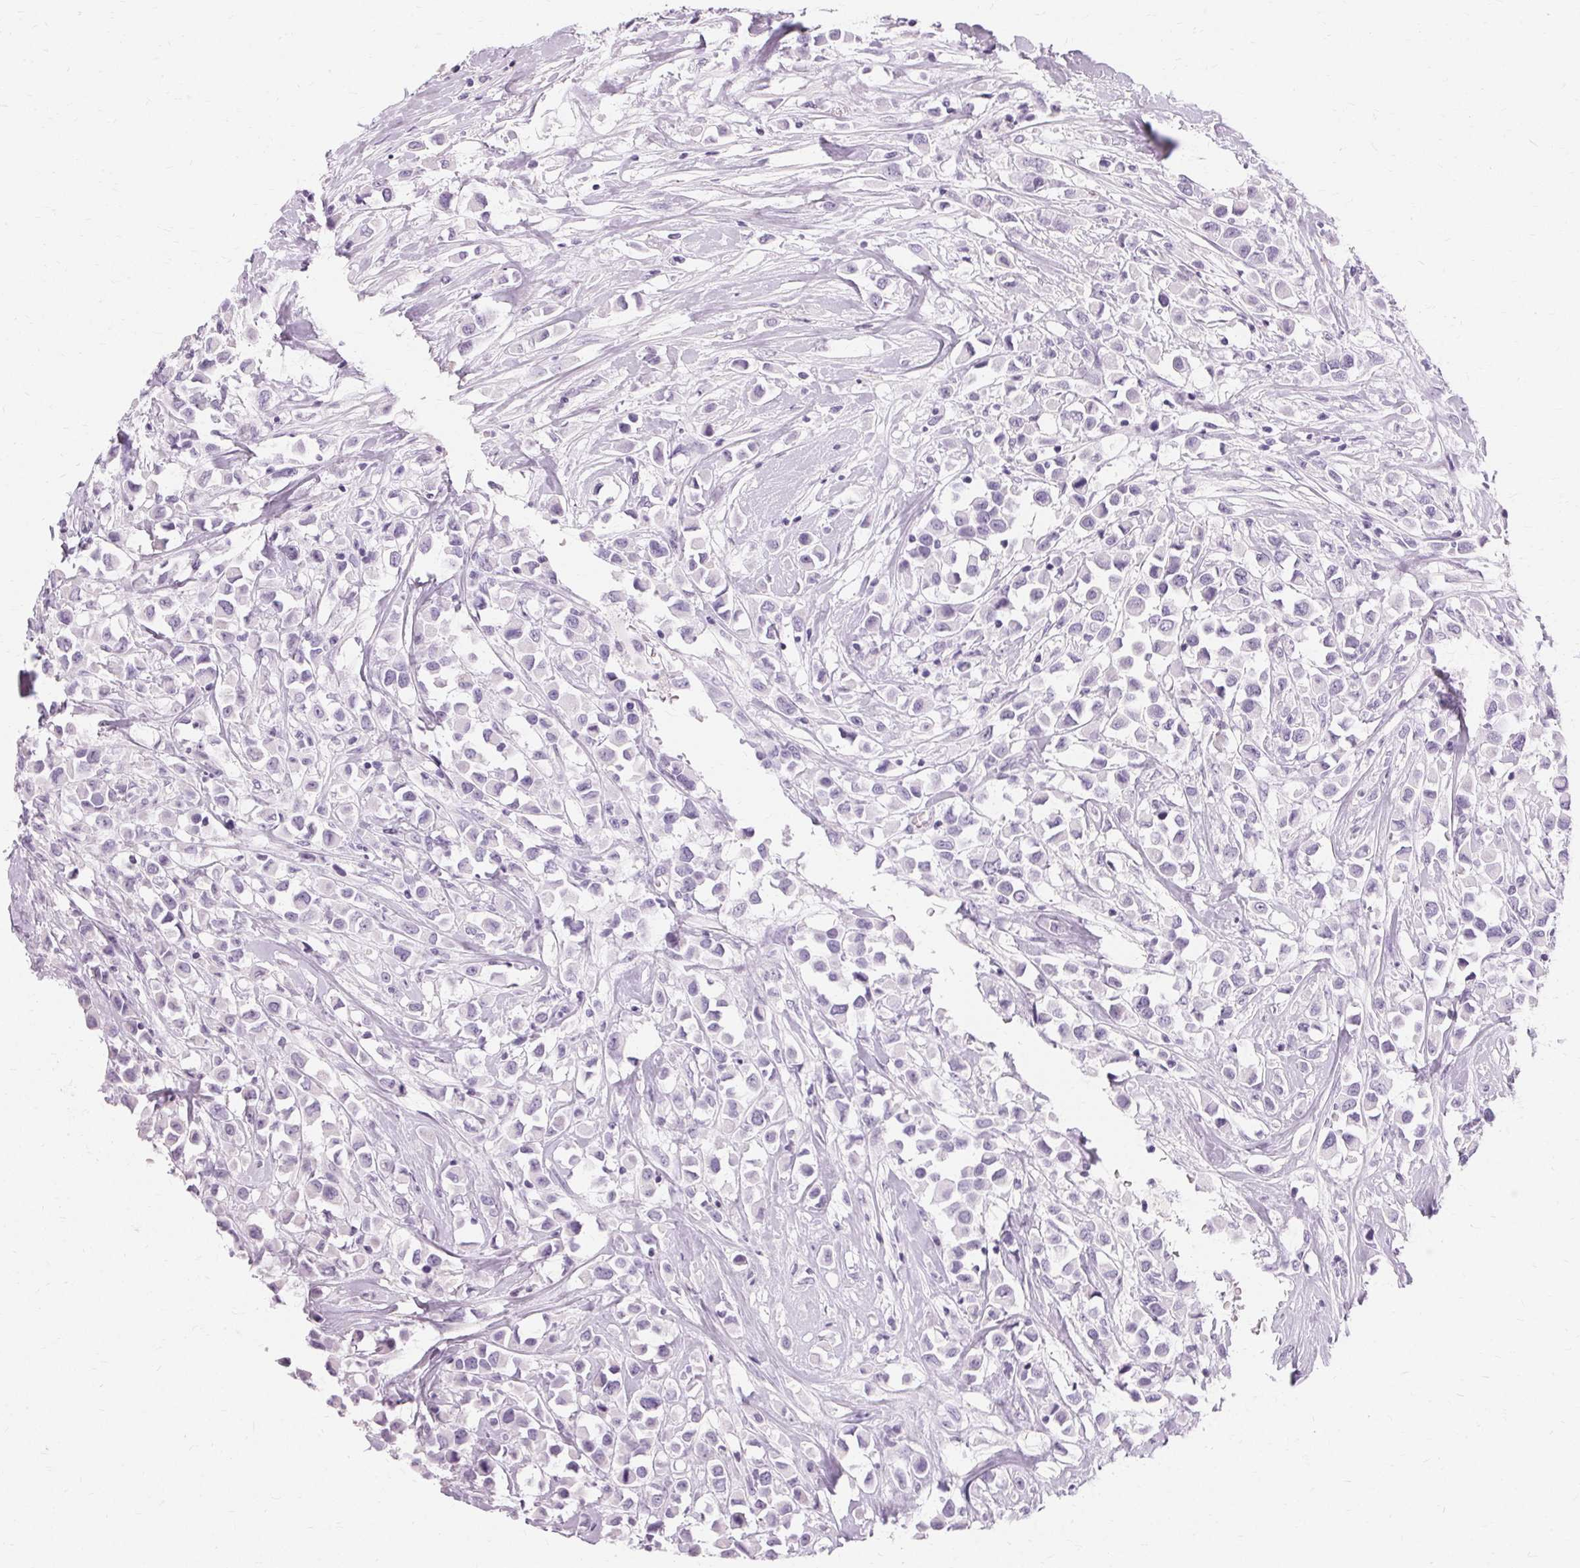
{"staining": {"intensity": "negative", "quantity": "none", "location": "none"}, "tissue": "breast cancer", "cell_type": "Tumor cells", "image_type": "cancer", "snomed": [{"axis": "morphology", "description": "Duct carcinoma"}, {"axis": "topography", "description": "Breast"}], "caption": "A photomicrograph of human breast cancer is negative for staining in tumor cells.", "gene": "KRT6C", "patient": {"sex": "female", "age": 61}}